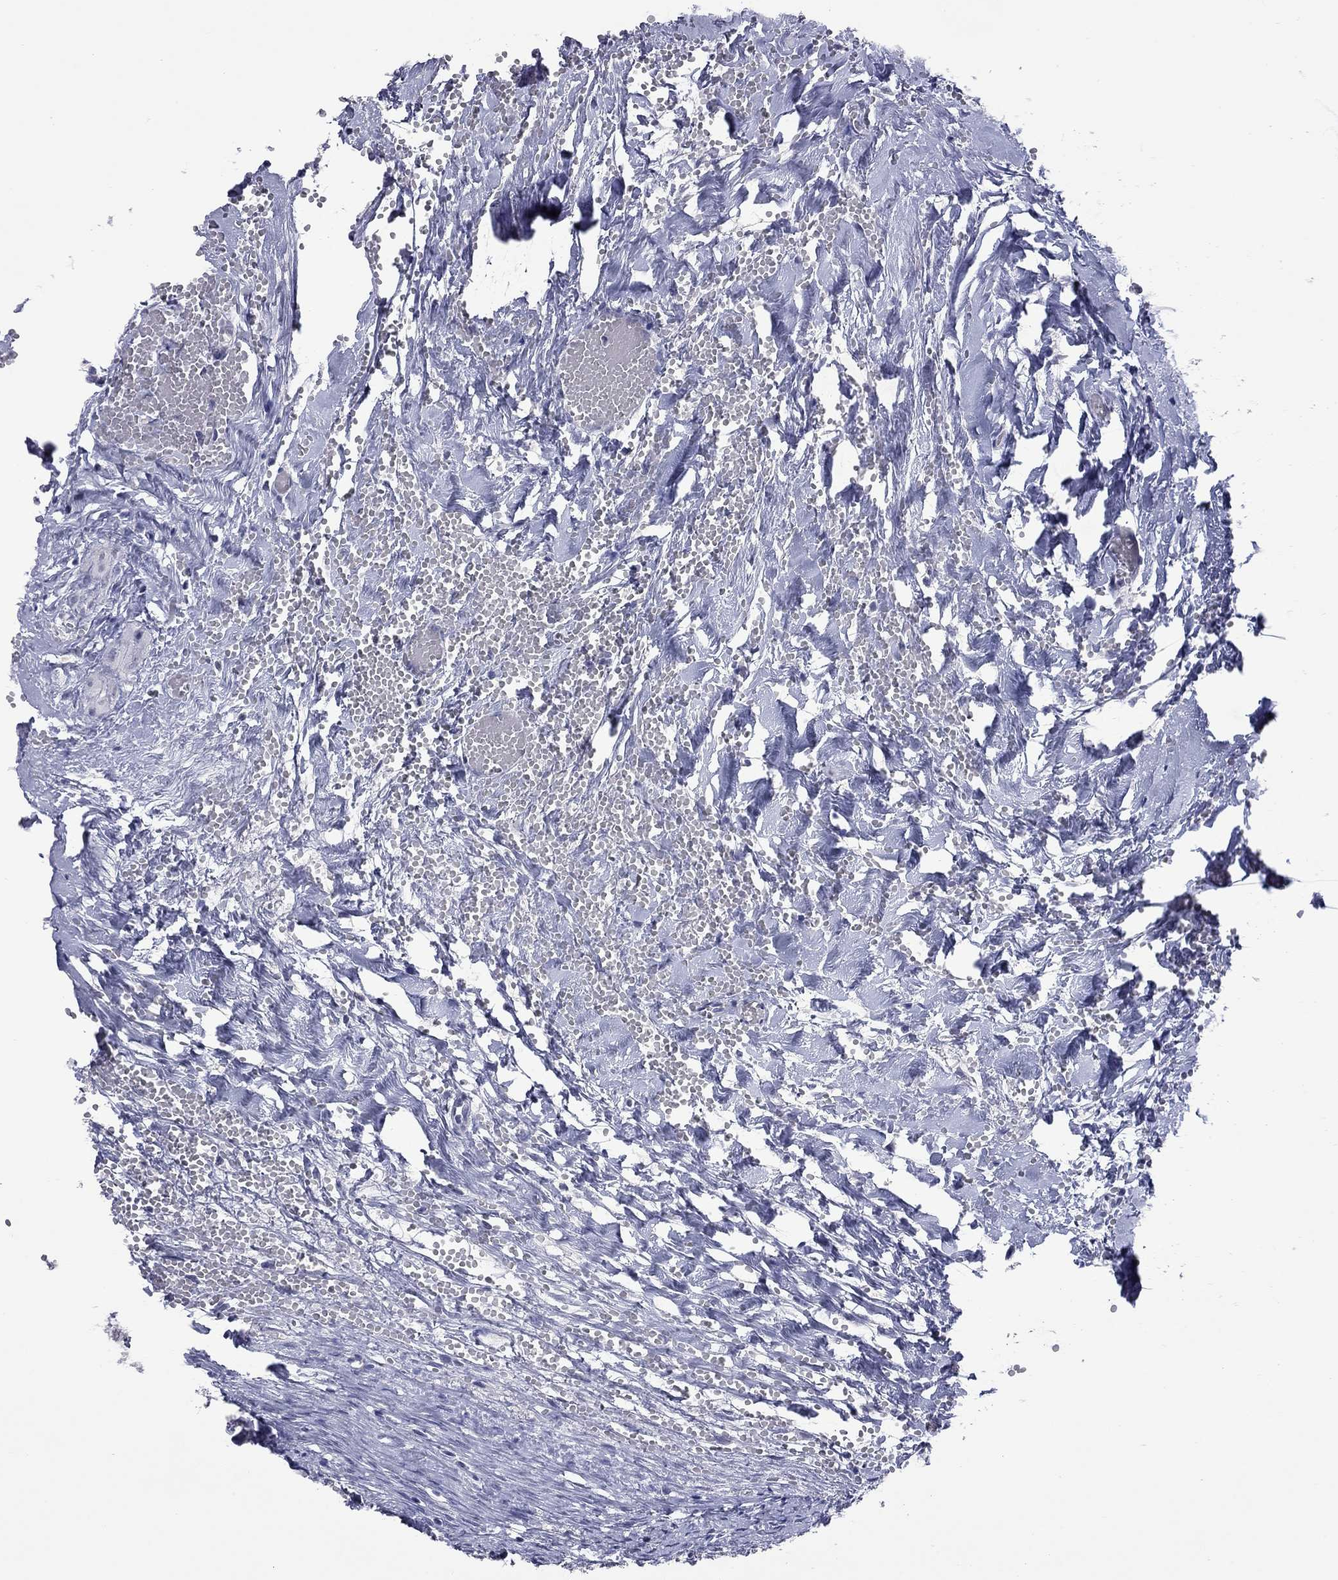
{"staining": {"intensity": "negative", "quantity": "none", "location": "none"}, "tissue": "ovary", "cell_type": "Ovarian stroma cells", "image_type": "normal", "snomed": [{"axis": "morphology", "description": "Normal tissue, NOS"}, {"axis": "topography", "description": "Ovary"}], "caption": "Immunohistochemistry (IHC) micrograph of benign human ovary stained for a protein (brown), which shows no positivity in ovarian stroma cells.", "gene": "SHOC2", "patient": {"sex": "female", "age": 46}}